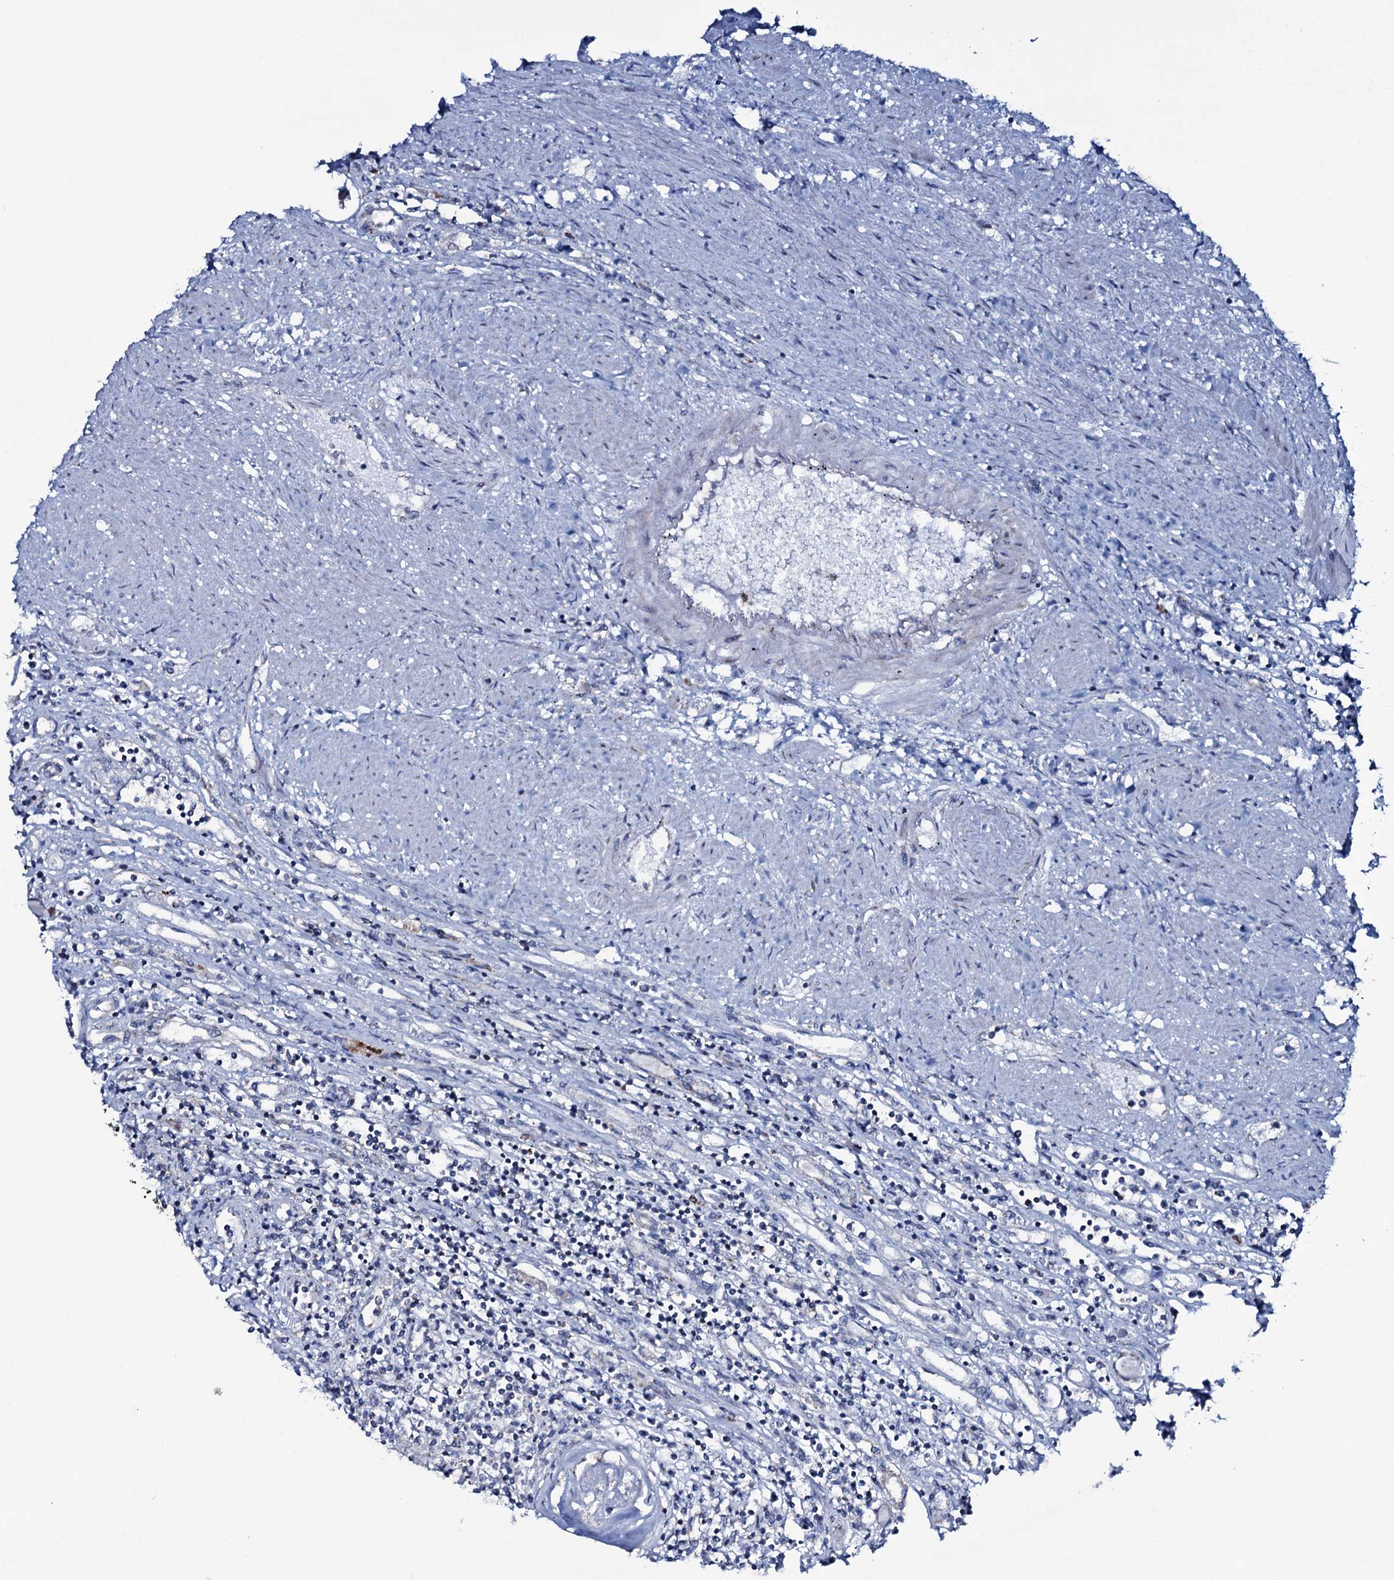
{"staining": {"intensity": "moderate", "quantity": "<25%", "location": "cytoplasmic/membranous"}, "tissue": "renal cancer", "cell_type": "Tumor cells", "image_type": "cancer", "snomed": [{"axis": "morphology", "description": "Adenocarcinoma, NOS"}, {"axis": "topography", "description": "Kidney"}], "caption": "Tumor cells exhibit moderate cytoplasmic/membranous positivity in approximately <25% of cells in adenocarcinoma (renal).", "gene": "MRPS35", "patient": {"sex": "male", "age": 59}}